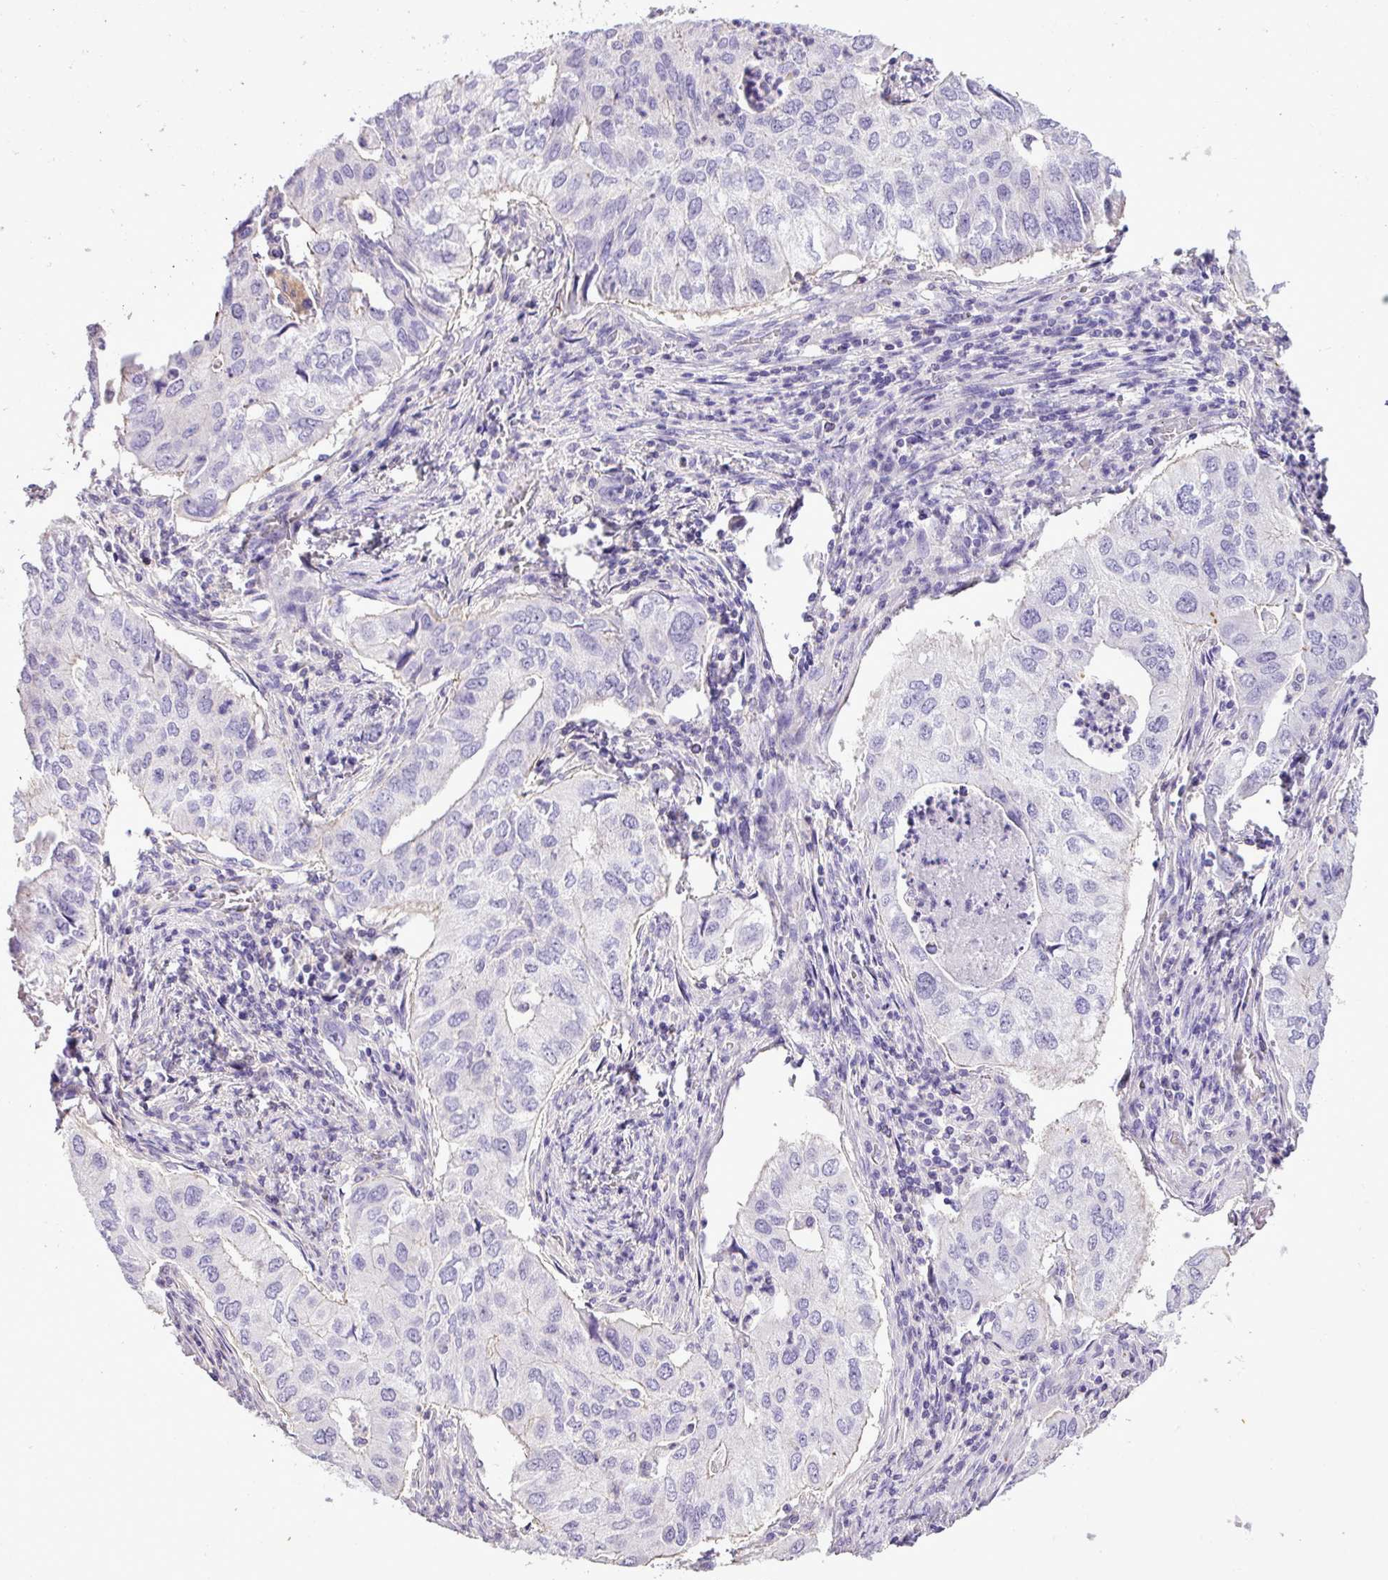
{"staining": {"intensity": "negative", "quantity": "none", "location": "none"}, "tissue": "lung cancer", "cell_type": "Tumor cells", "image_type": "cancer", "snomed": [{"axis": "morphology", "description": "Adenocarcinoma, NOS"}, {"axis": "topography", "description": "Lung"}], "caption": "High power microscopy image of an immunohistochemistry (IHC) image of lung cancer (adenocarcinoma), revealing no significant positivity in tumor cells.", "gene": "ZNF334", "patient": {"sex": "male", "age": 48}}